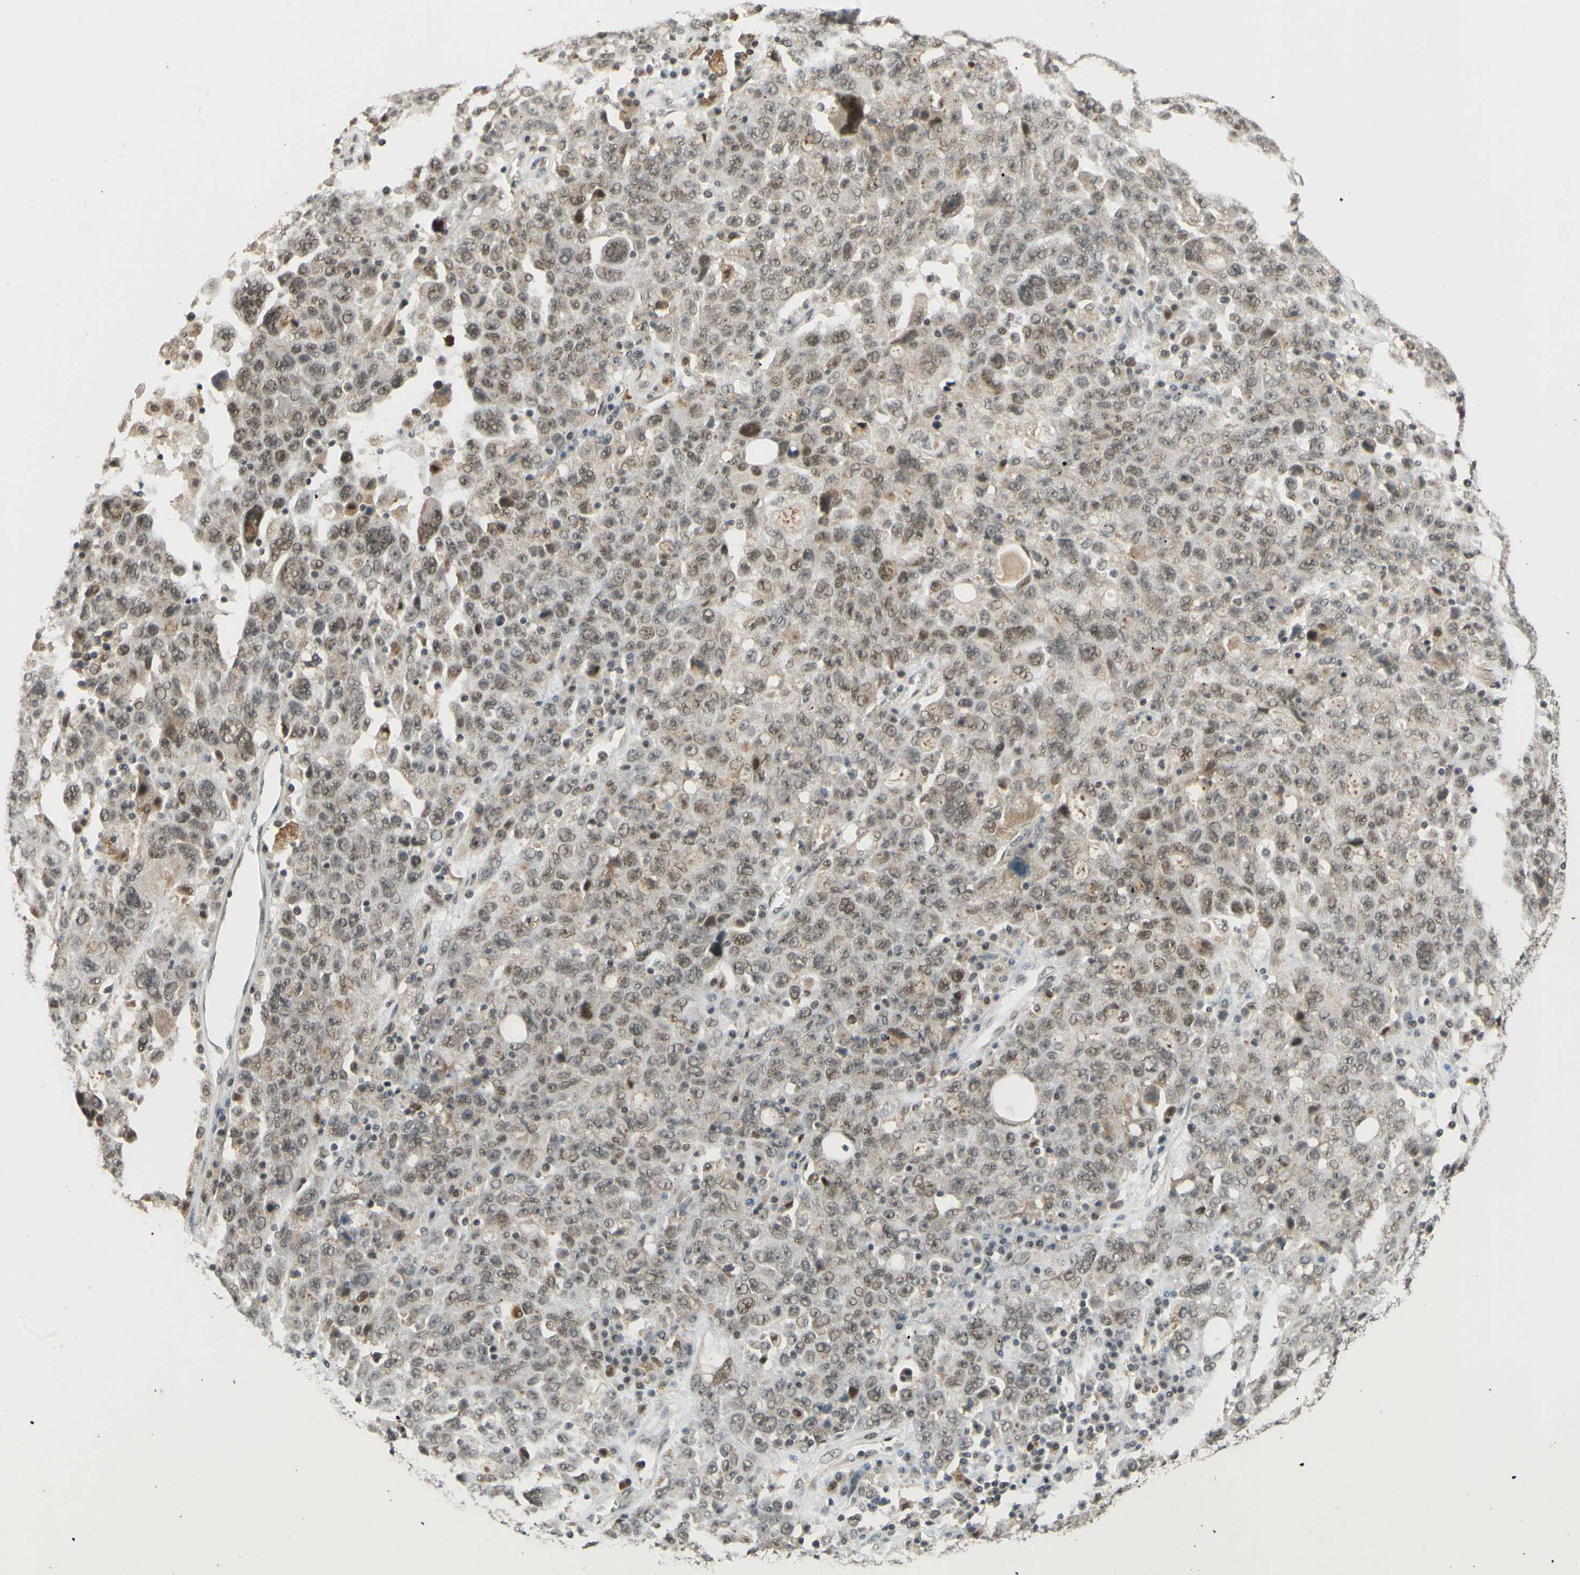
{"staining": {"intensity": "weak", "quantity": ">75%", "location": "nuclear"}, "tissue": "ovarian cancer", "cell_type": "Tumor cells", "image_type": "cancer", "snomed": [{"axis": "morphology", "description": "Carcinoma, endometroid"}, {"axis": "topography", "description": "Ovary"}], "caption": "Weak nuclear staining is identified in approximately >75% of tumor cells in ovarian cancer (endometroid carcinoma).", "gene": "SMARCB1", "patient": {"sex": "female", "age": 62}}